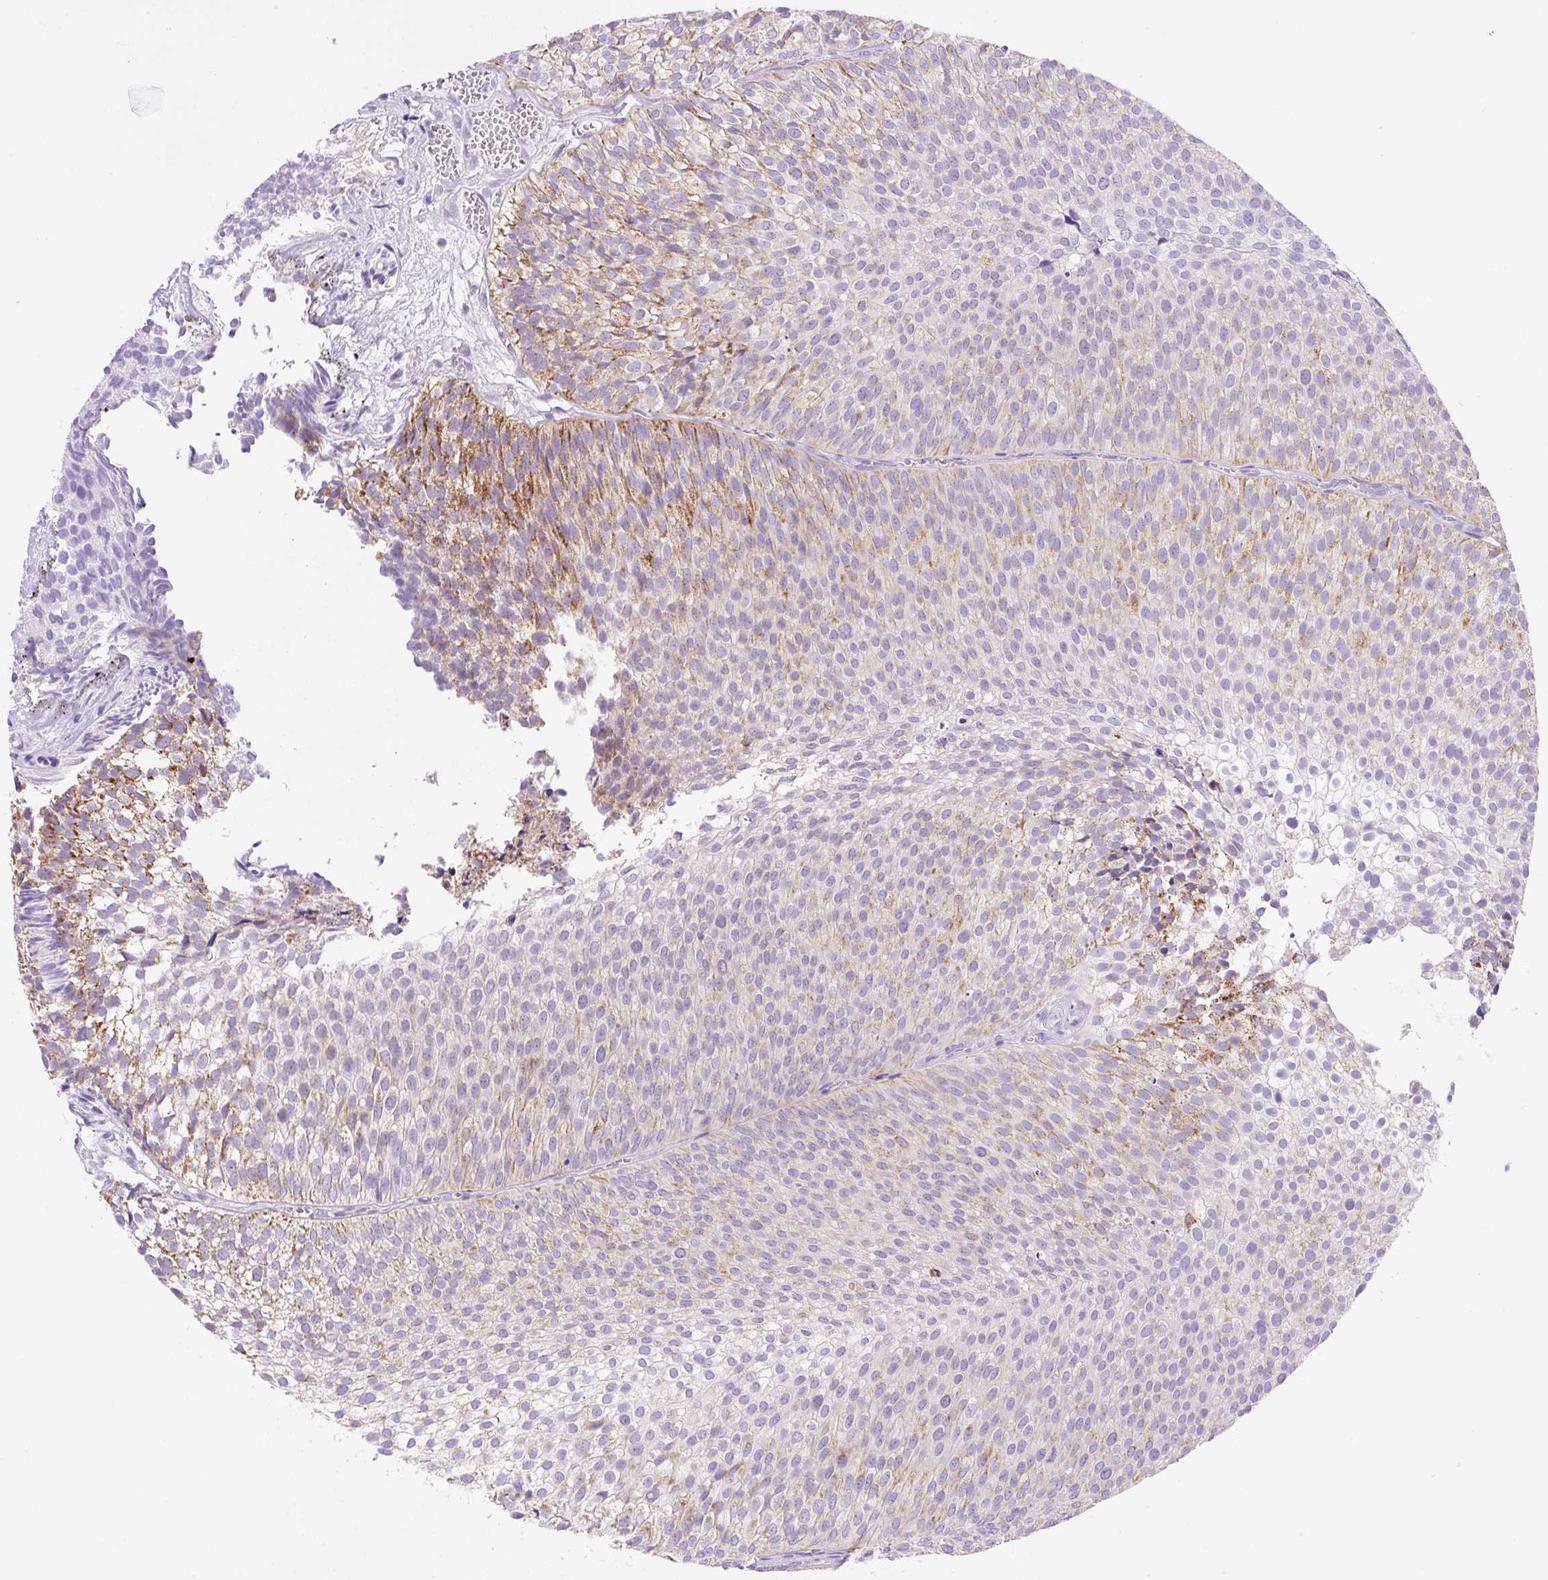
{"staining": {"intensity": "moderate", "quantity": "25%-75%", "location": "cytoplasmic/membranous"}, "tissue": "urothelial cancer", "cell_type": "Tumor cells", "image_type": "cancer", "snomed": [{"axis": "morphology", "description": "Urothelial carcinoma, Low grade"}, {"axis": "topography", "description": "Urinary bladder"}], "caption": "The image displays a brown stain indicating the presence of a protein in the cytoplasmic/membranous of tumor cells in urothelial cancer.", "gene": "NDST3", "patient": {"sex": "male", "age": 91}}